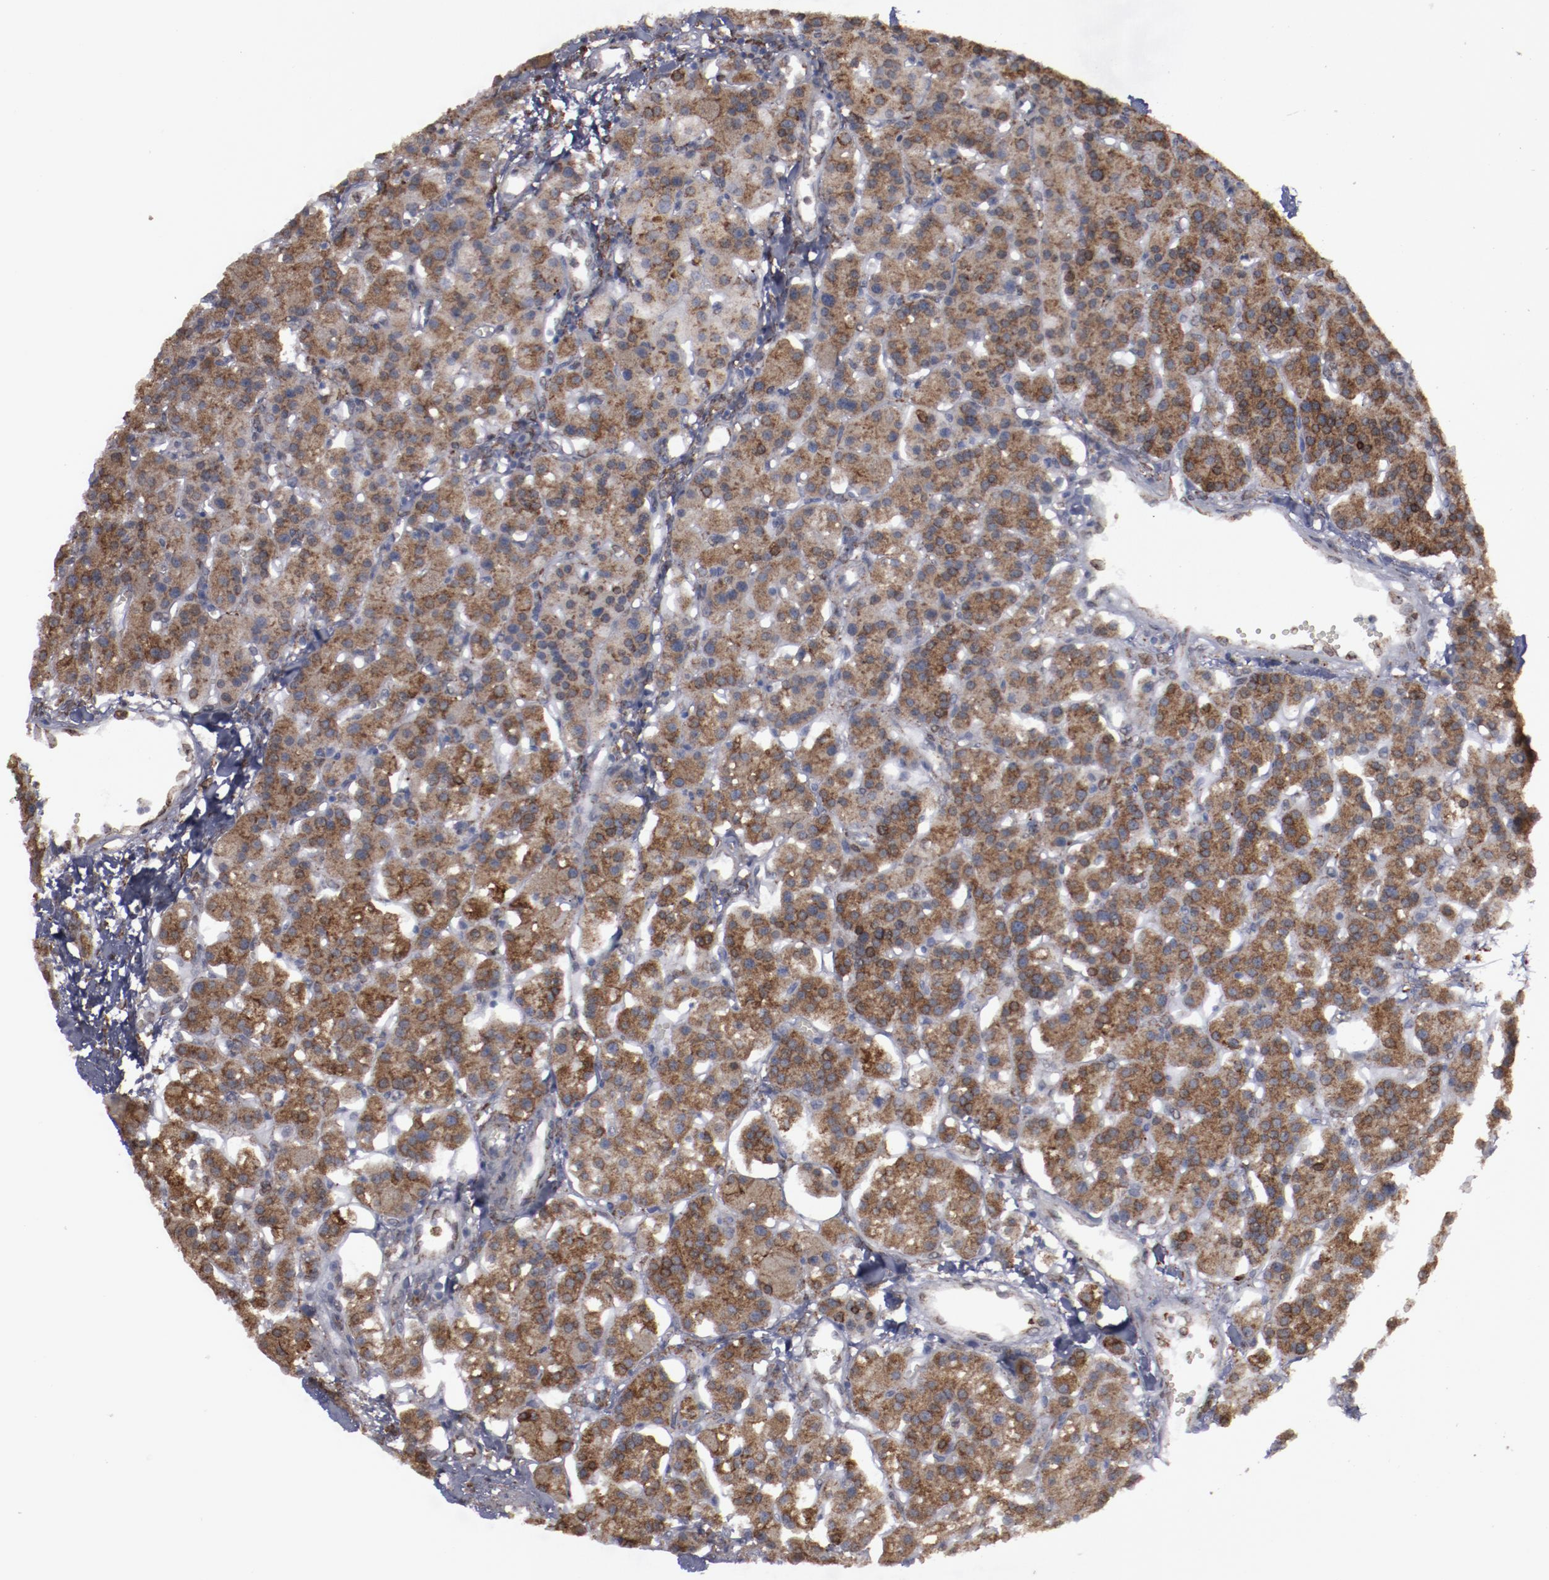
{"staining": {"intensity": "moderate", "quantity": ">75%", "location": "cytoplasmic/membranous"}, "tissue": "parathyroid gland", "cell_type": "Glandular cells", "image_type": "normal", "snomed": [{"axis": "morphology", "description": "Normal tissue, NOS"}, {"axis": "topography", "description": "Parathyroid gland"}], "caption": "Human parathyroid gland stained with a protein marker reveals moderate staining in glandular cells.", "gene": "ERLIN2", "patient": {"sex": "female", "age": 58}}